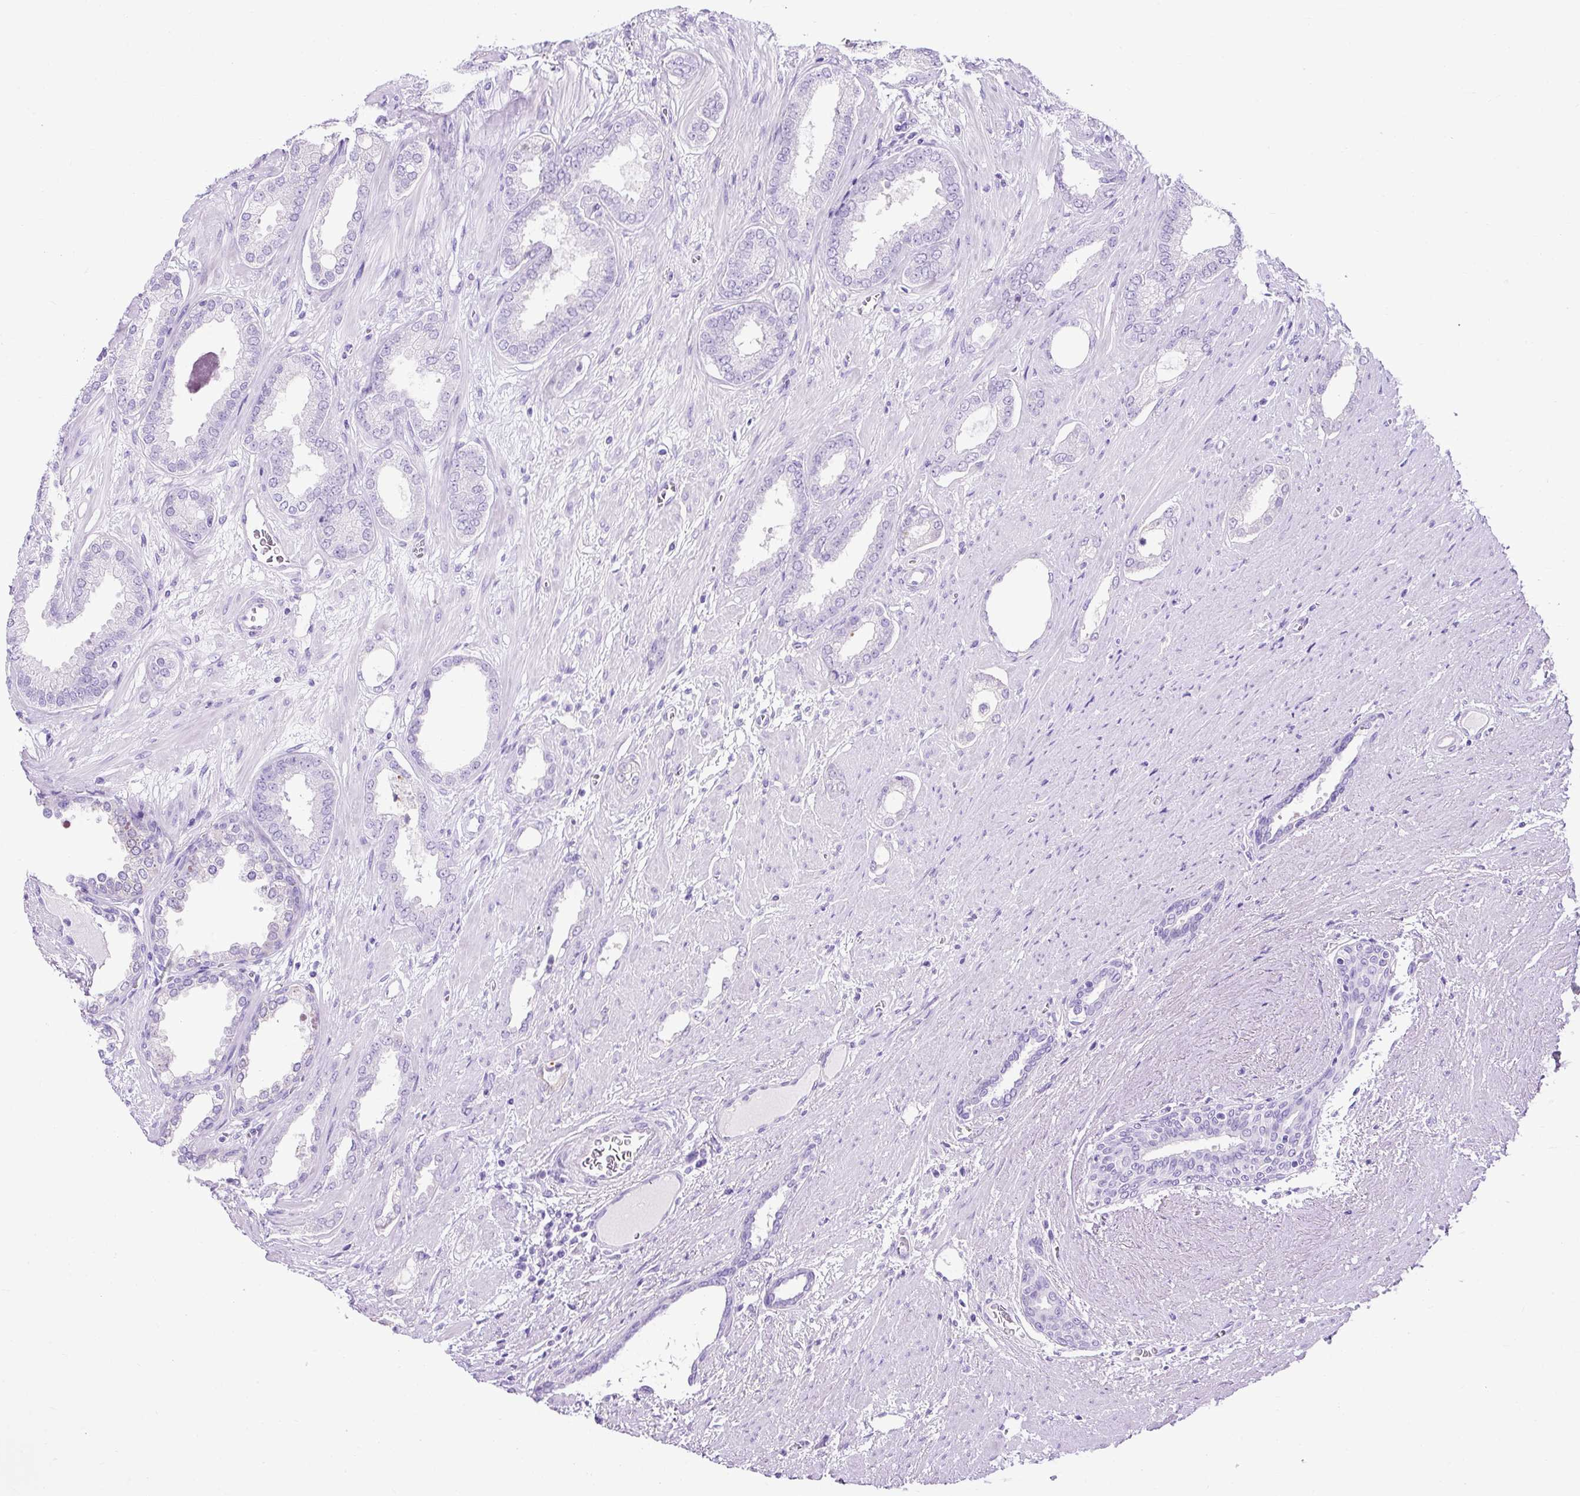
{"staining": {"intensity": "negative", "quantity": "none", "location": "none"}, "tissue": "prostate cancer", "cell_type": "Tumor cells", "image_type": "cancer", "snomed": [{"axis": "morphology", "description": "Adenocarcinoma, High grade"}, {"axis": "topography", "description": "Prostate"}], "caption": "Immunohistochemistry (IHC) micrograph of human prostate high-grade adenocarcinoma stained for a protein (brown), which demonstrates no staining in tumor cells.", "gene": "KRT12", "patient": {"sex": "male", "age": 58}}